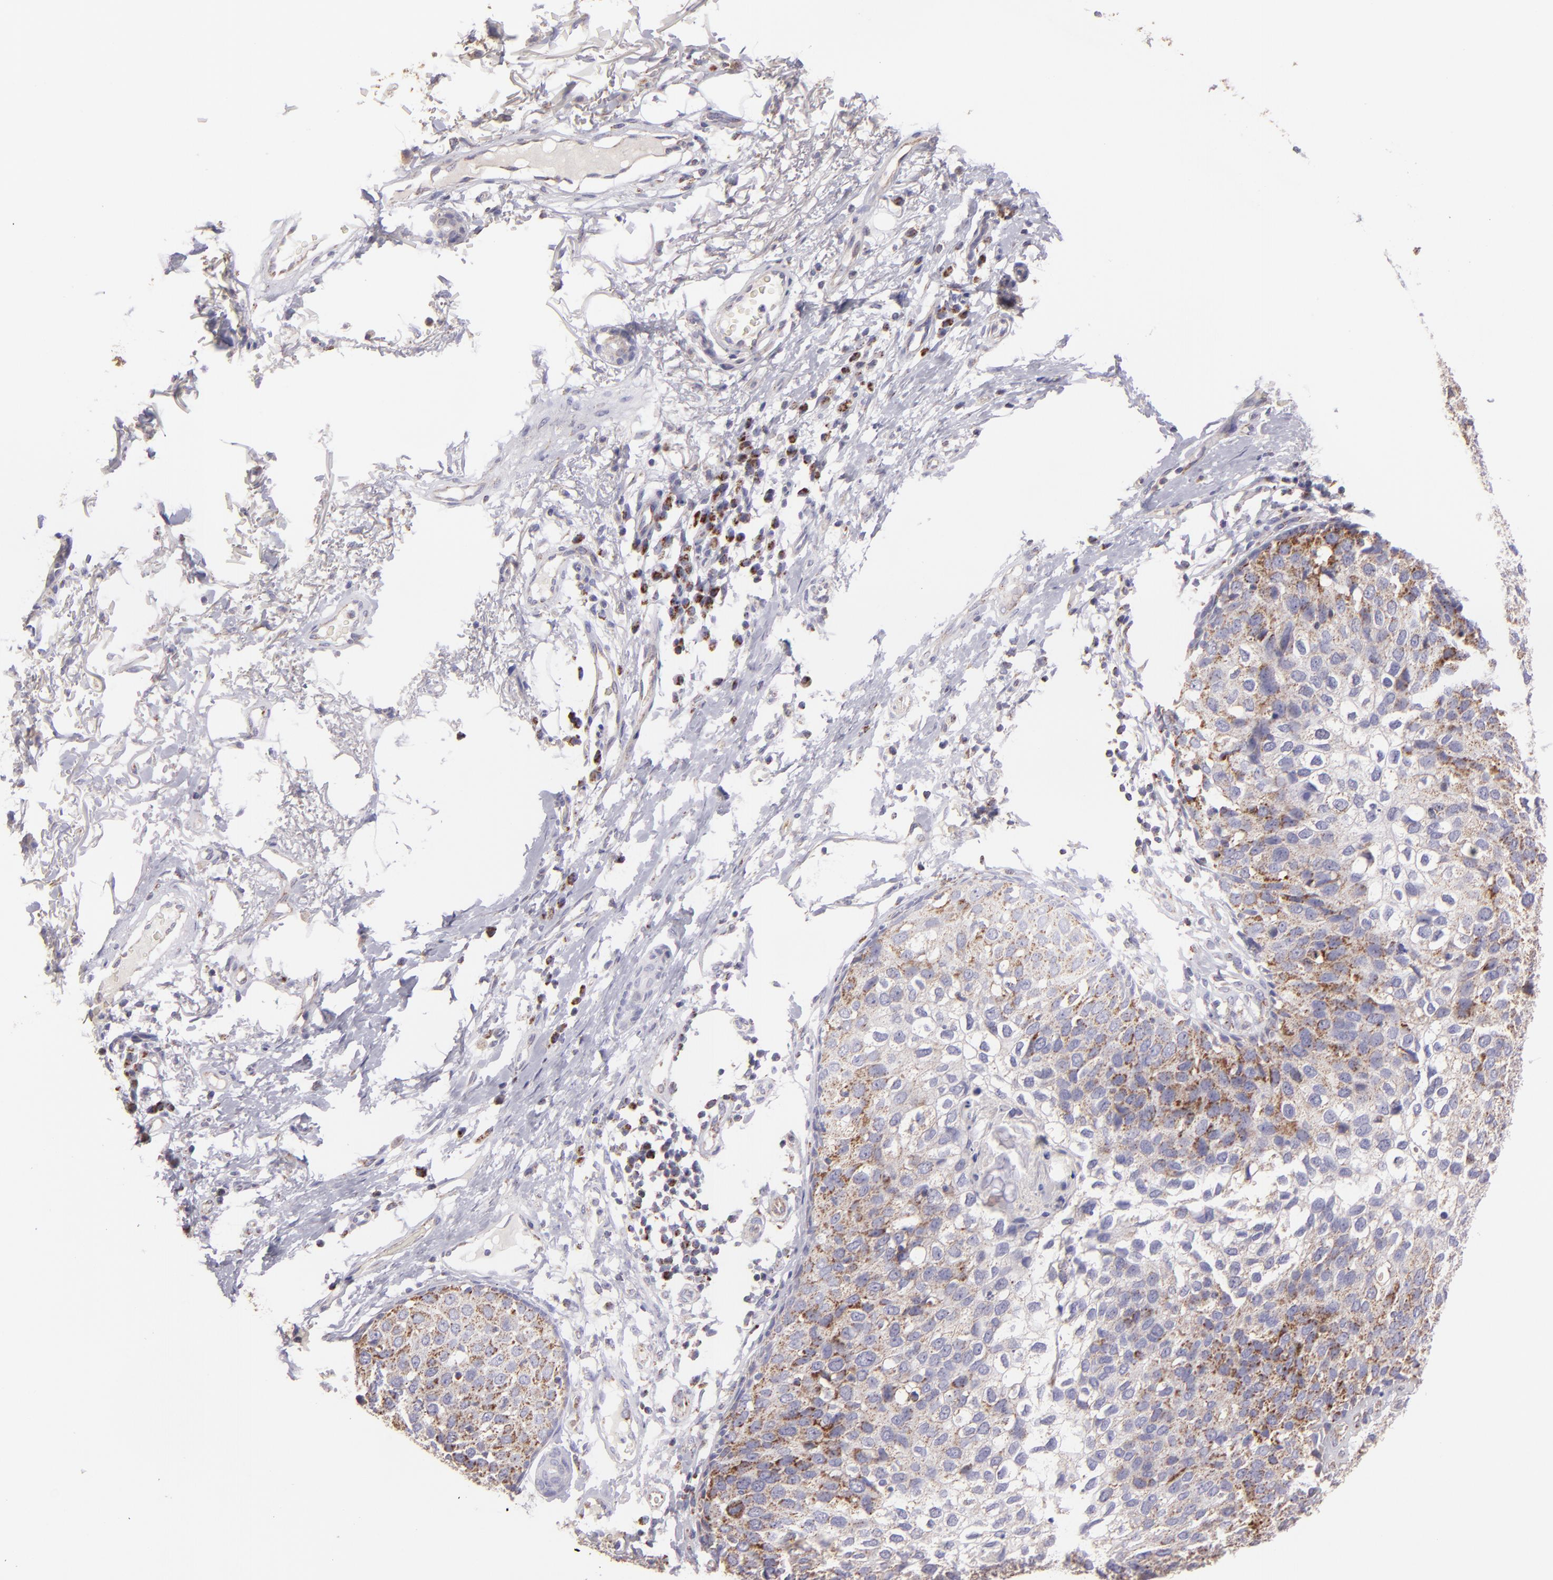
{"staining": {"intensity": "moderate", "quantity": "25%-75%", "location": "cytoplasmic/membranous"}, "tissue": "skin cancer", "cell_type": "Tumor cells", "image_type": "cancer", "snomed": [{"axis": "morphology", "description": "Squamous cell carcinoma, NOS"}, {"axis": "topography", "description": "Skin"}], "caption": "Squamous cell carcinoma (skin) stained with immunohistochemistry (IHC) exhibits moderate cytoplasmic/membranous expression in approximately 25%-75% of tumor cells.", "gene": "HSPD1", "patient": {"sex": "male", "age": 87}}